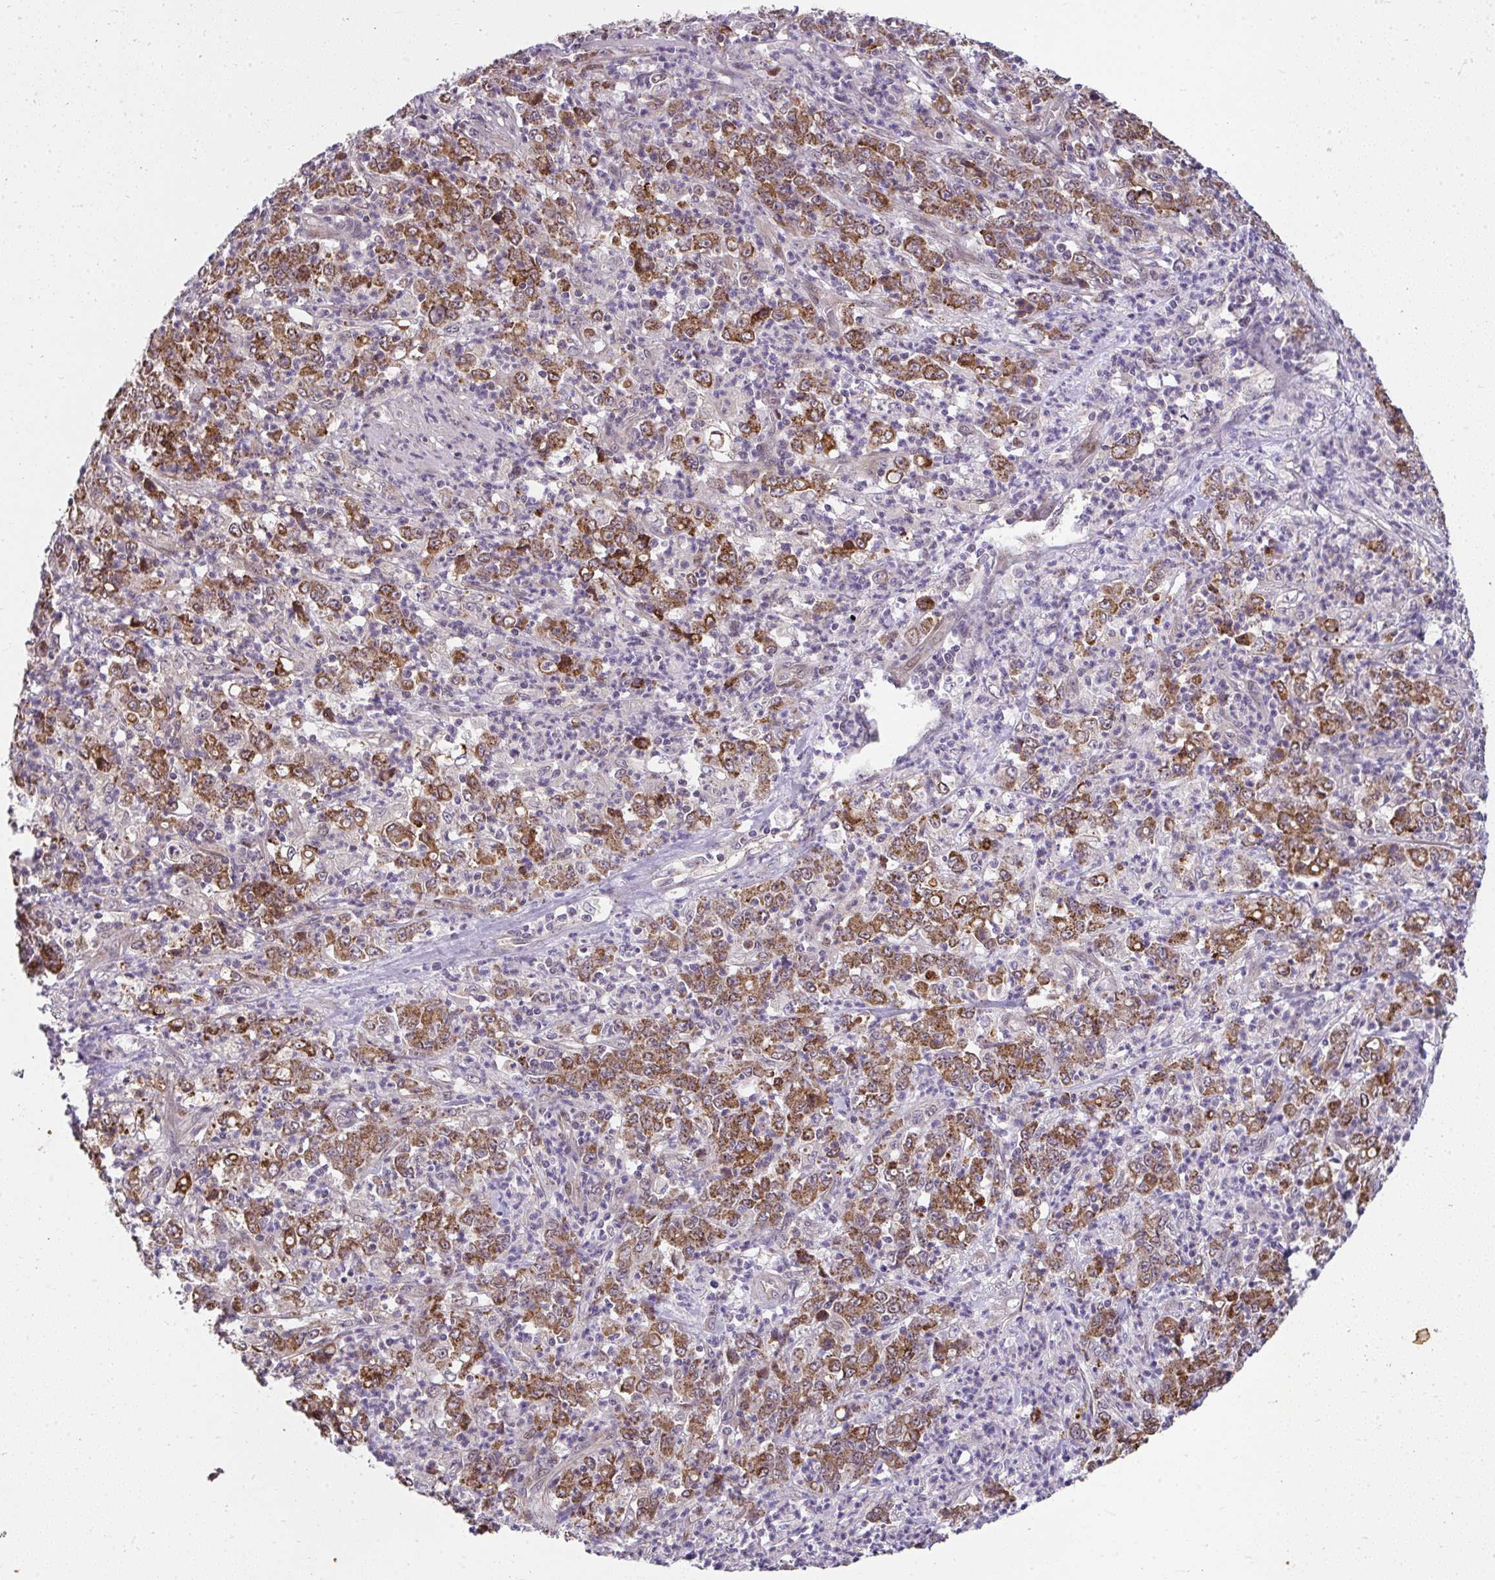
{"staining": {"intensity": "strong", "quantity": ">75%", "location": "cytoplasmic/membranous"}, "tissue": "stomach cancer", "cell_type": "Tumor cells", "image_type": "cancer", "snomed": [{"axis": "morphology", "description": "Adenocarcinoma, NOS"}, {"axis": "topography", "description": "Stomach, lower"}], "caption": "Adenocarcinoma (stomach) stained for a protein demonstrates strong cytoplasmic/membranous positivity in tumor cells.", "gene": "RDH14", "patient": {"sex": "female", "age": 71}}